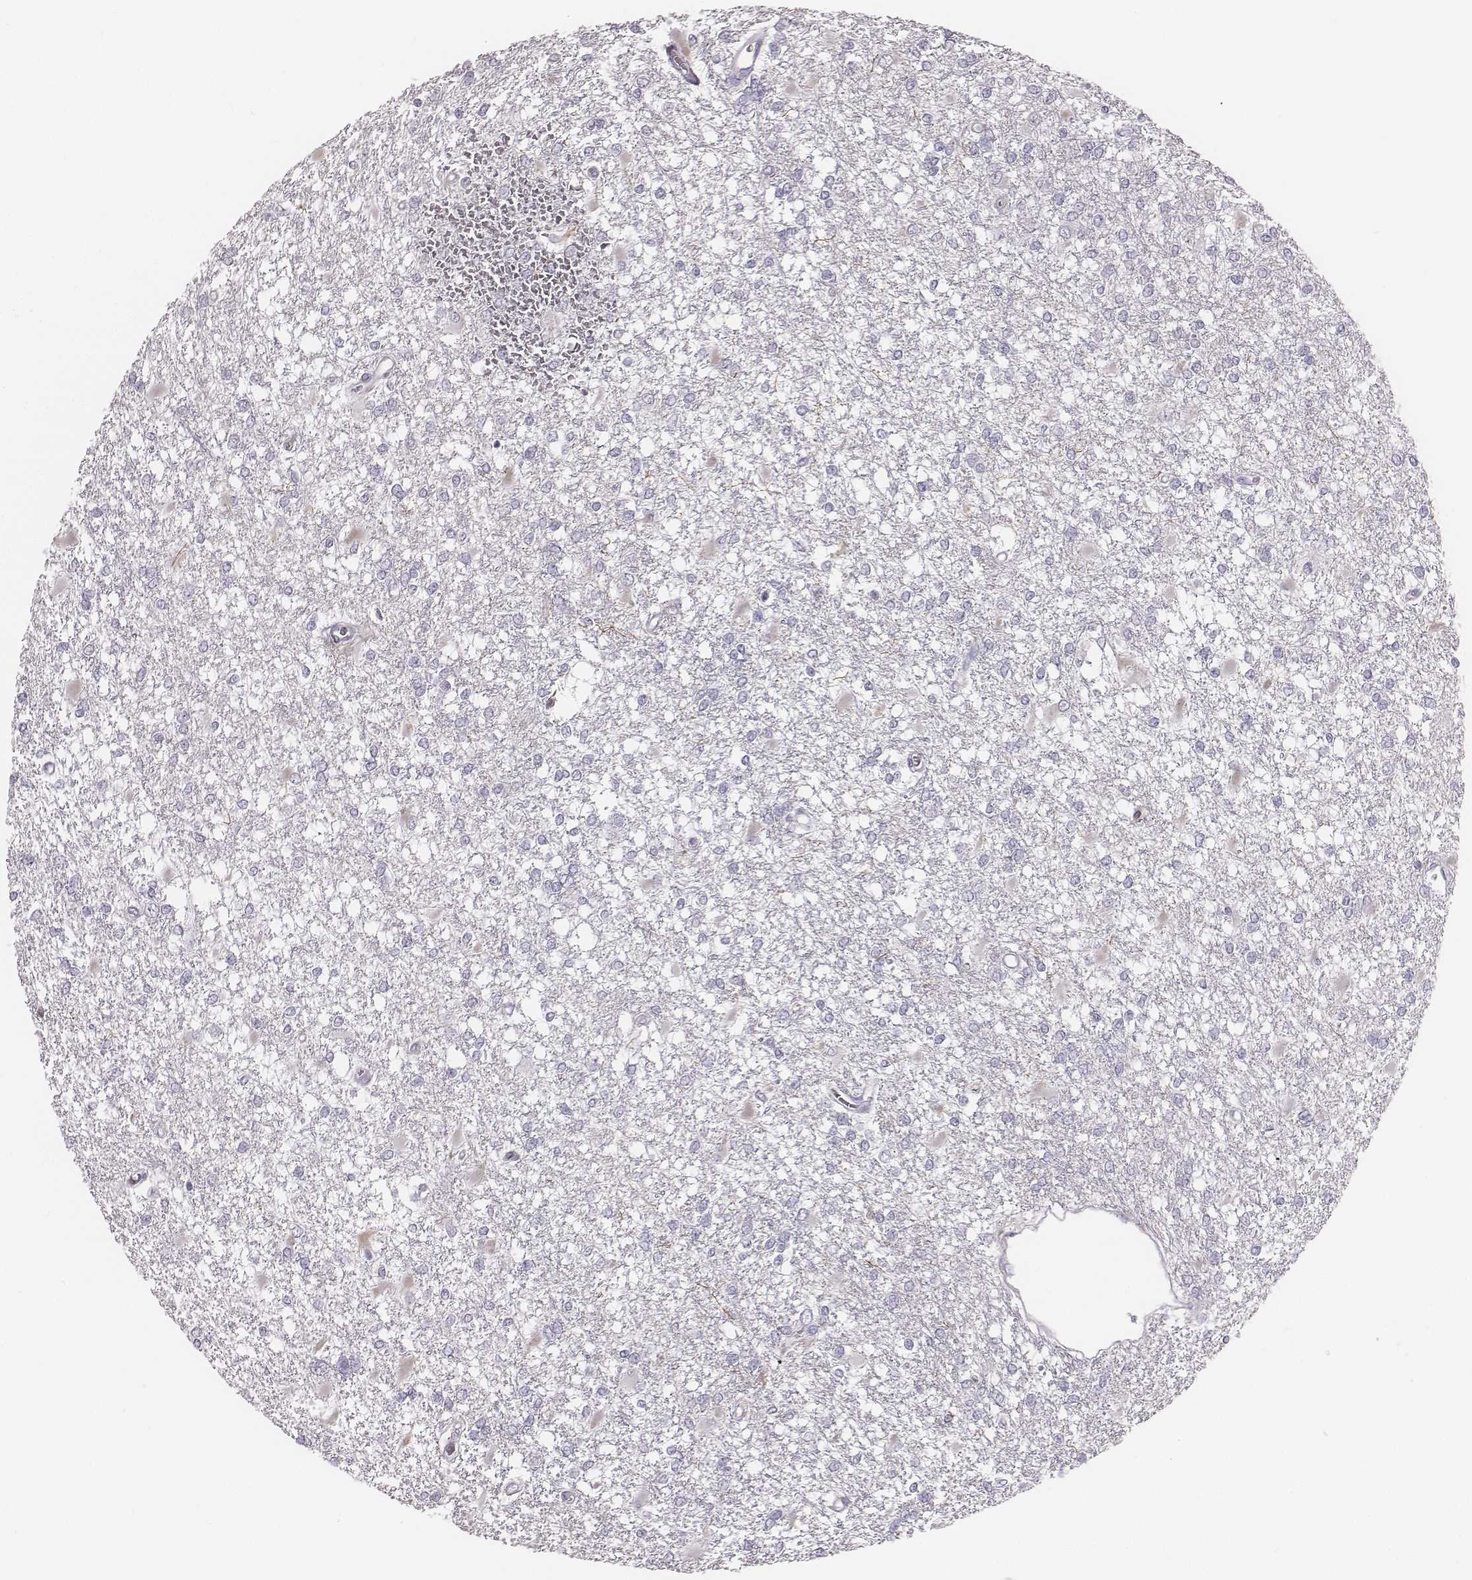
{"staining": {"intensity": "negative", "quantity": "none", "location": "none"}, "tissue": "glioma", "cell_type": "Tumor cells", "image_type": "cancer", "snomed": [{"axis": "morphology", "description": "Glioma, malignant, High grade"}, {"axis": "topography", "description": "Cerebral cortex"}], "caption": "Immunohistochemical staining of human glioma exhibits no significant staining in tumor cells. (Stains: DAB (3,3'-diaminobenzidine) IHC with hematoxylin counter stain, Microscopy: brightfield microscopy at high magnification).", "gene": "ZNF365", "patient": {"sex": "male", "age": 79}}